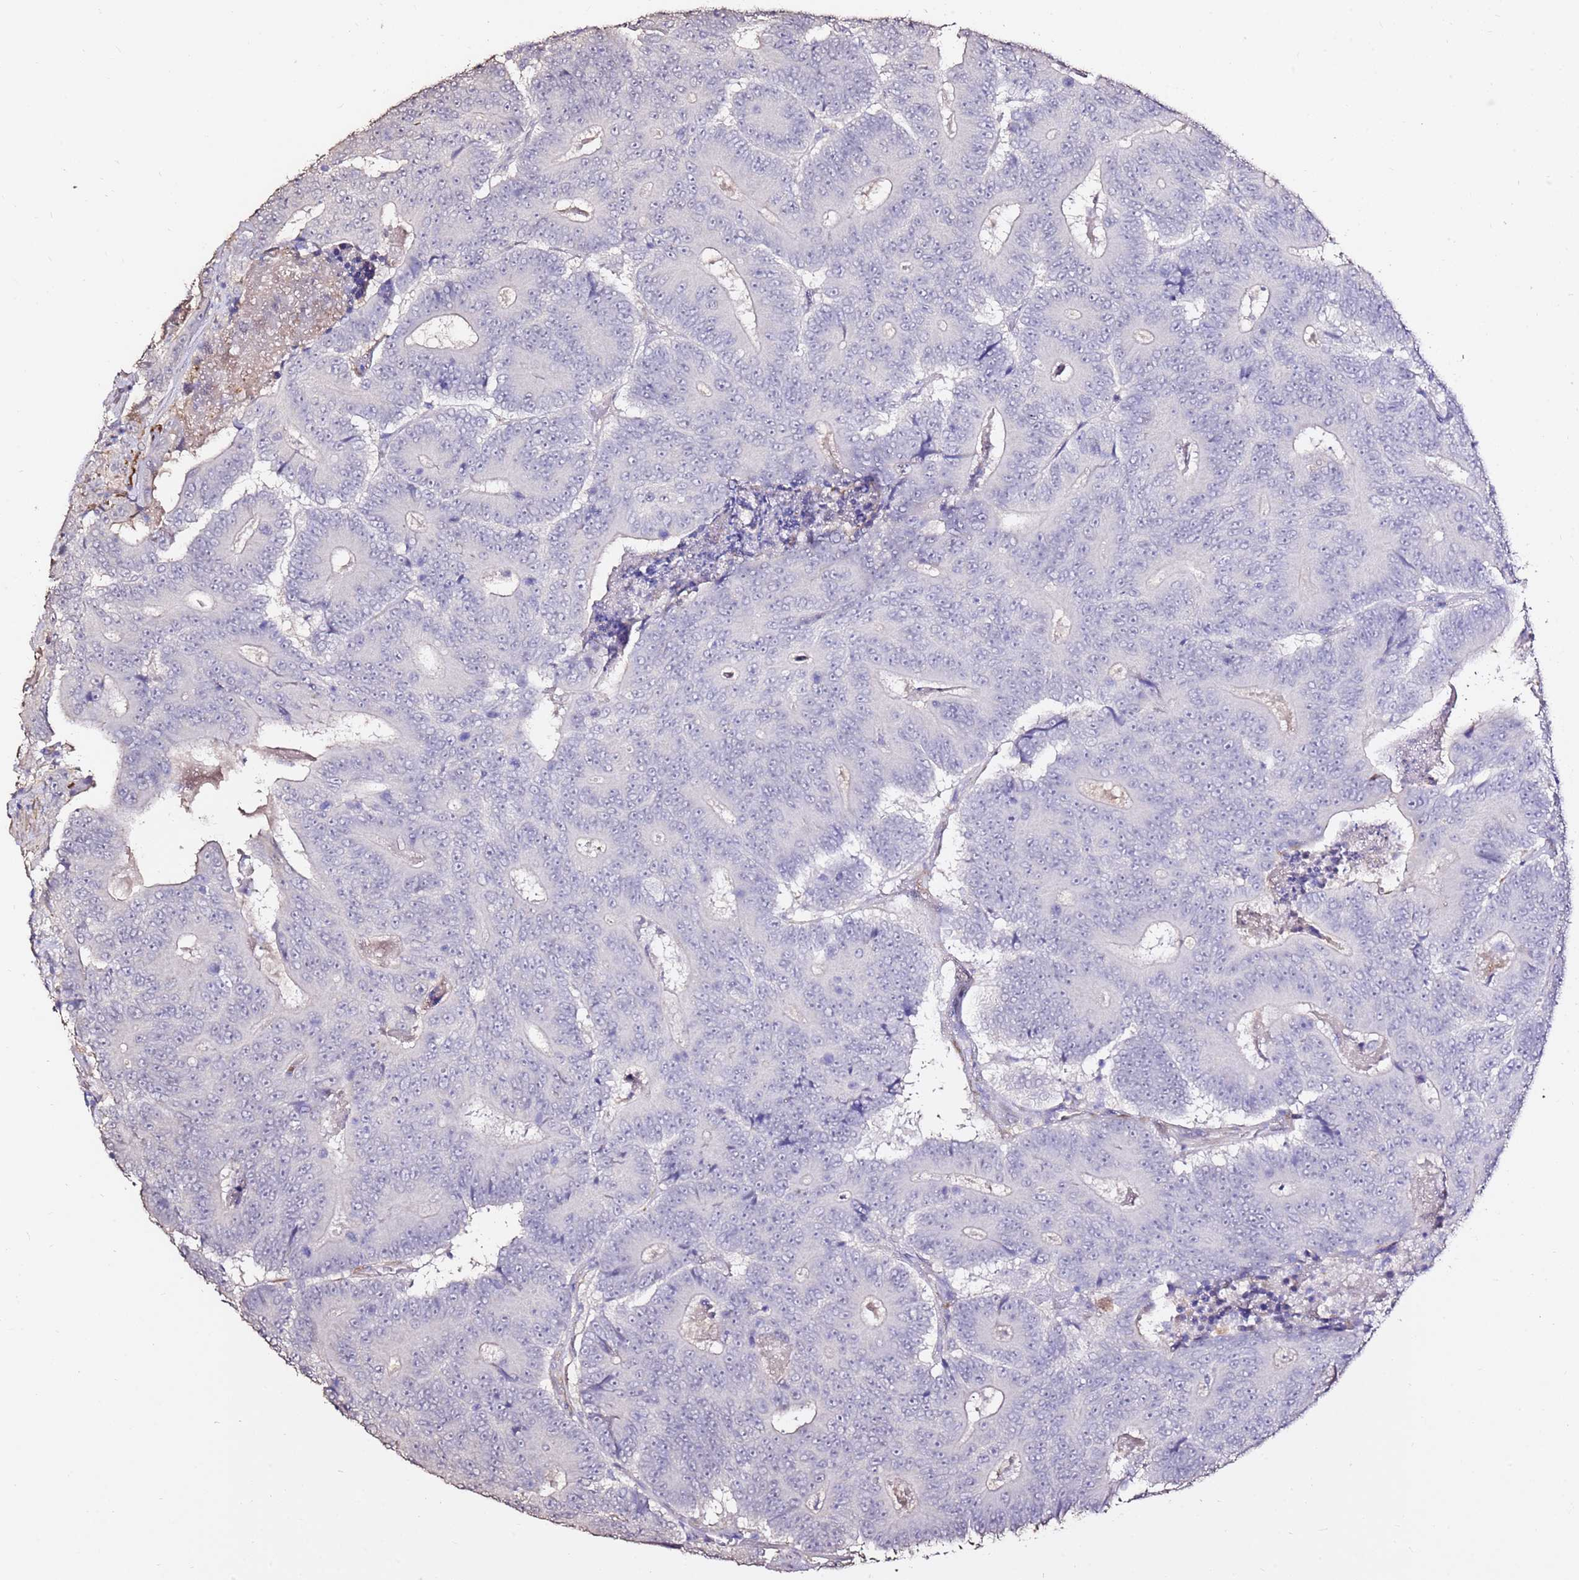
{"staining": {"intensity": "negative", "quantity": "none", "location": "none"}, "tissue": "colorectal cancer", "cell_type": "Tumor cells", "image_type": "cancer", "snomed": [{"axis": "morphology", "description": "Adenocarcinoma, NOS"}, {"axis": "topography", "description": "Colon"}], "caption": "There is no significant staining in tumor cells of colorectal adenocarcinoma. Nuclei are stained in blue.", "gene": "ART5", "patient": {"sex": "male", "age": 83}}